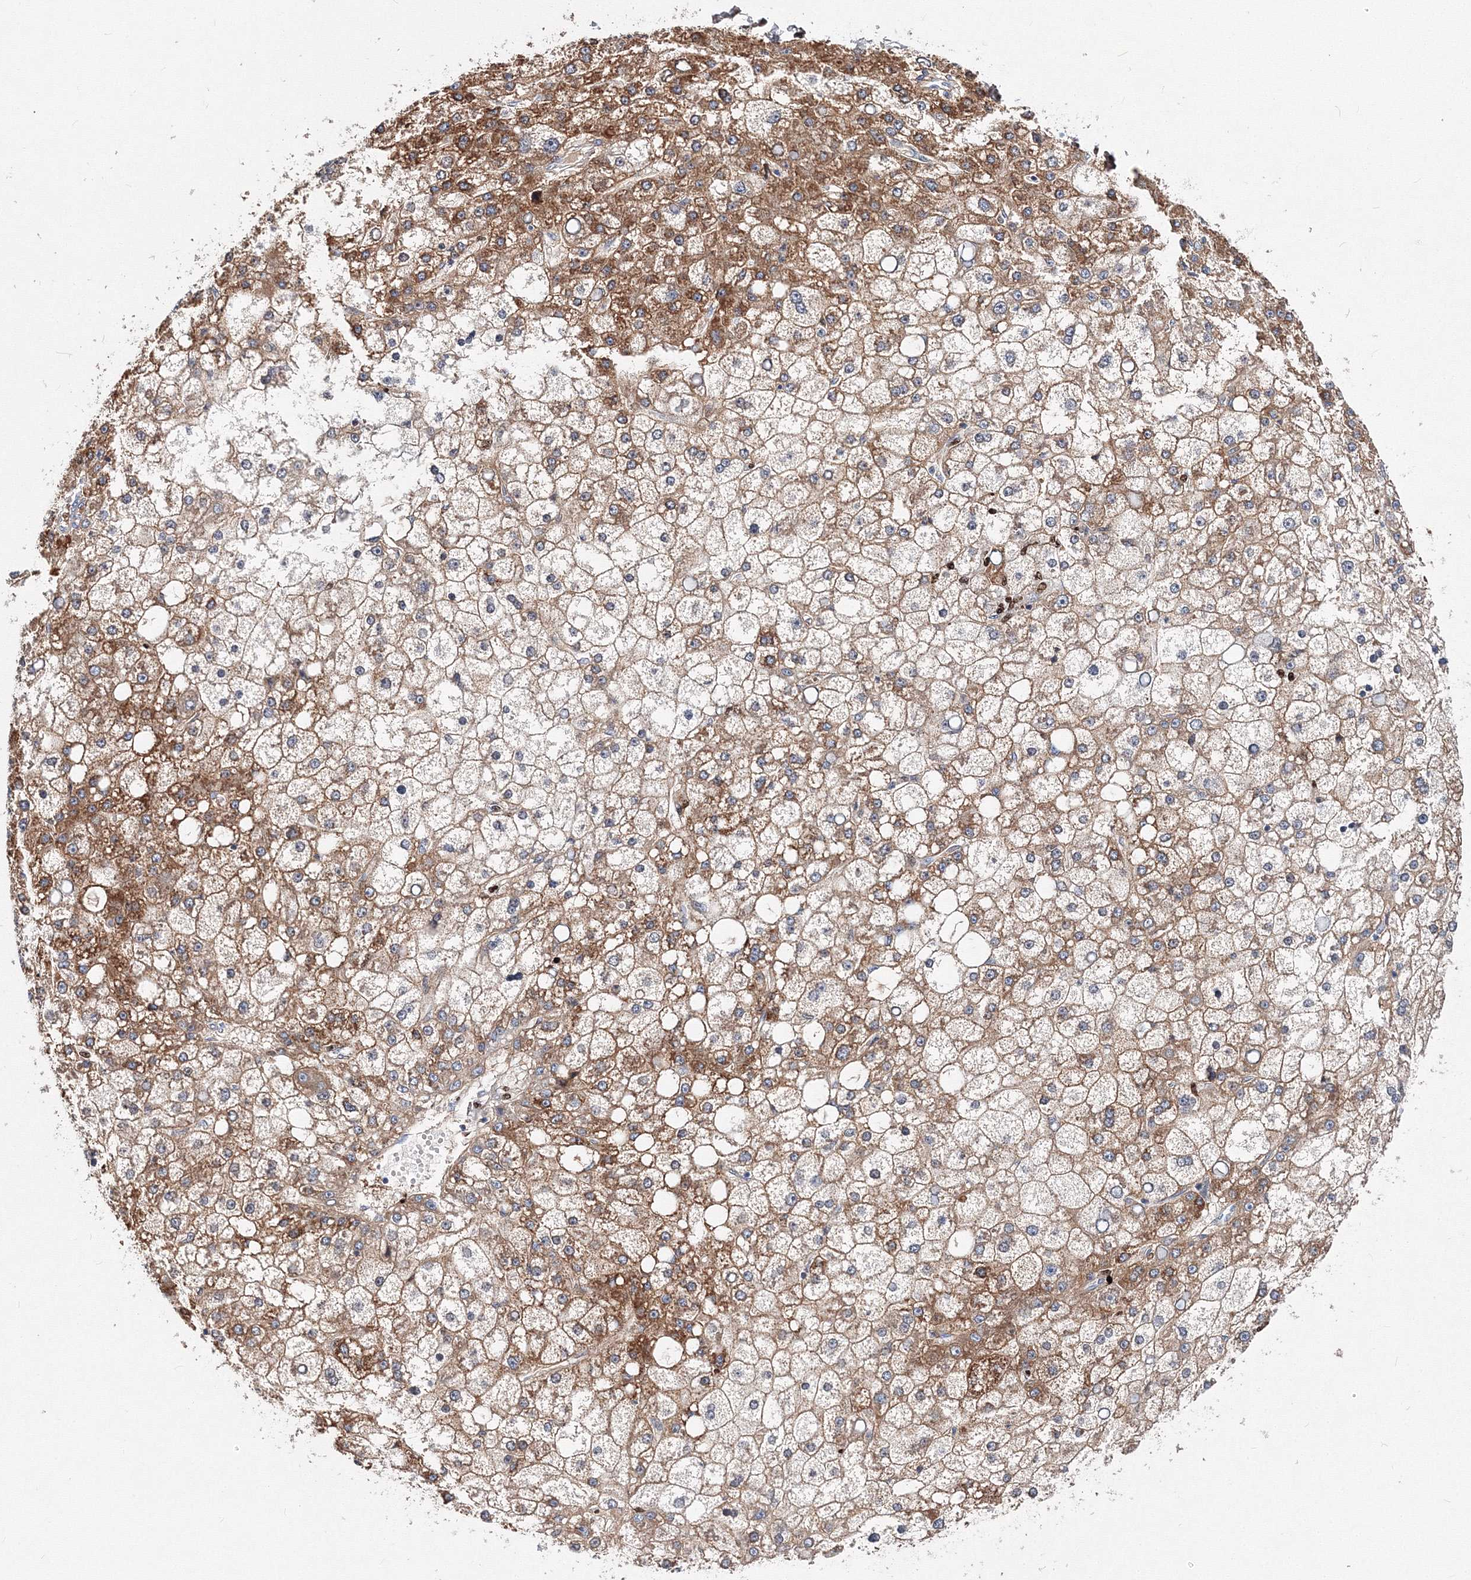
{"staining": {"intensity": "moderate", "quantity": ">75%", "location": "cytoplasmic/membranous"}, "tissue": "liver cancer", "cell_type": "Tumor cells", "image_type": "cancer", "snomed": [{"axis": "morphology", "description": "Carcinoma, Hepatocellular, NOS"}, {"axis": "topography", "description": "Liver"}], "caption": "The immunohistochemical stain labels moderate cytoplasmic/membranous expression in tumor cells of liver cancer (hepatocellular carcinoma) tissue.", "gene": "C11orf52", "patient": {"sex": "male", "age": 67}}